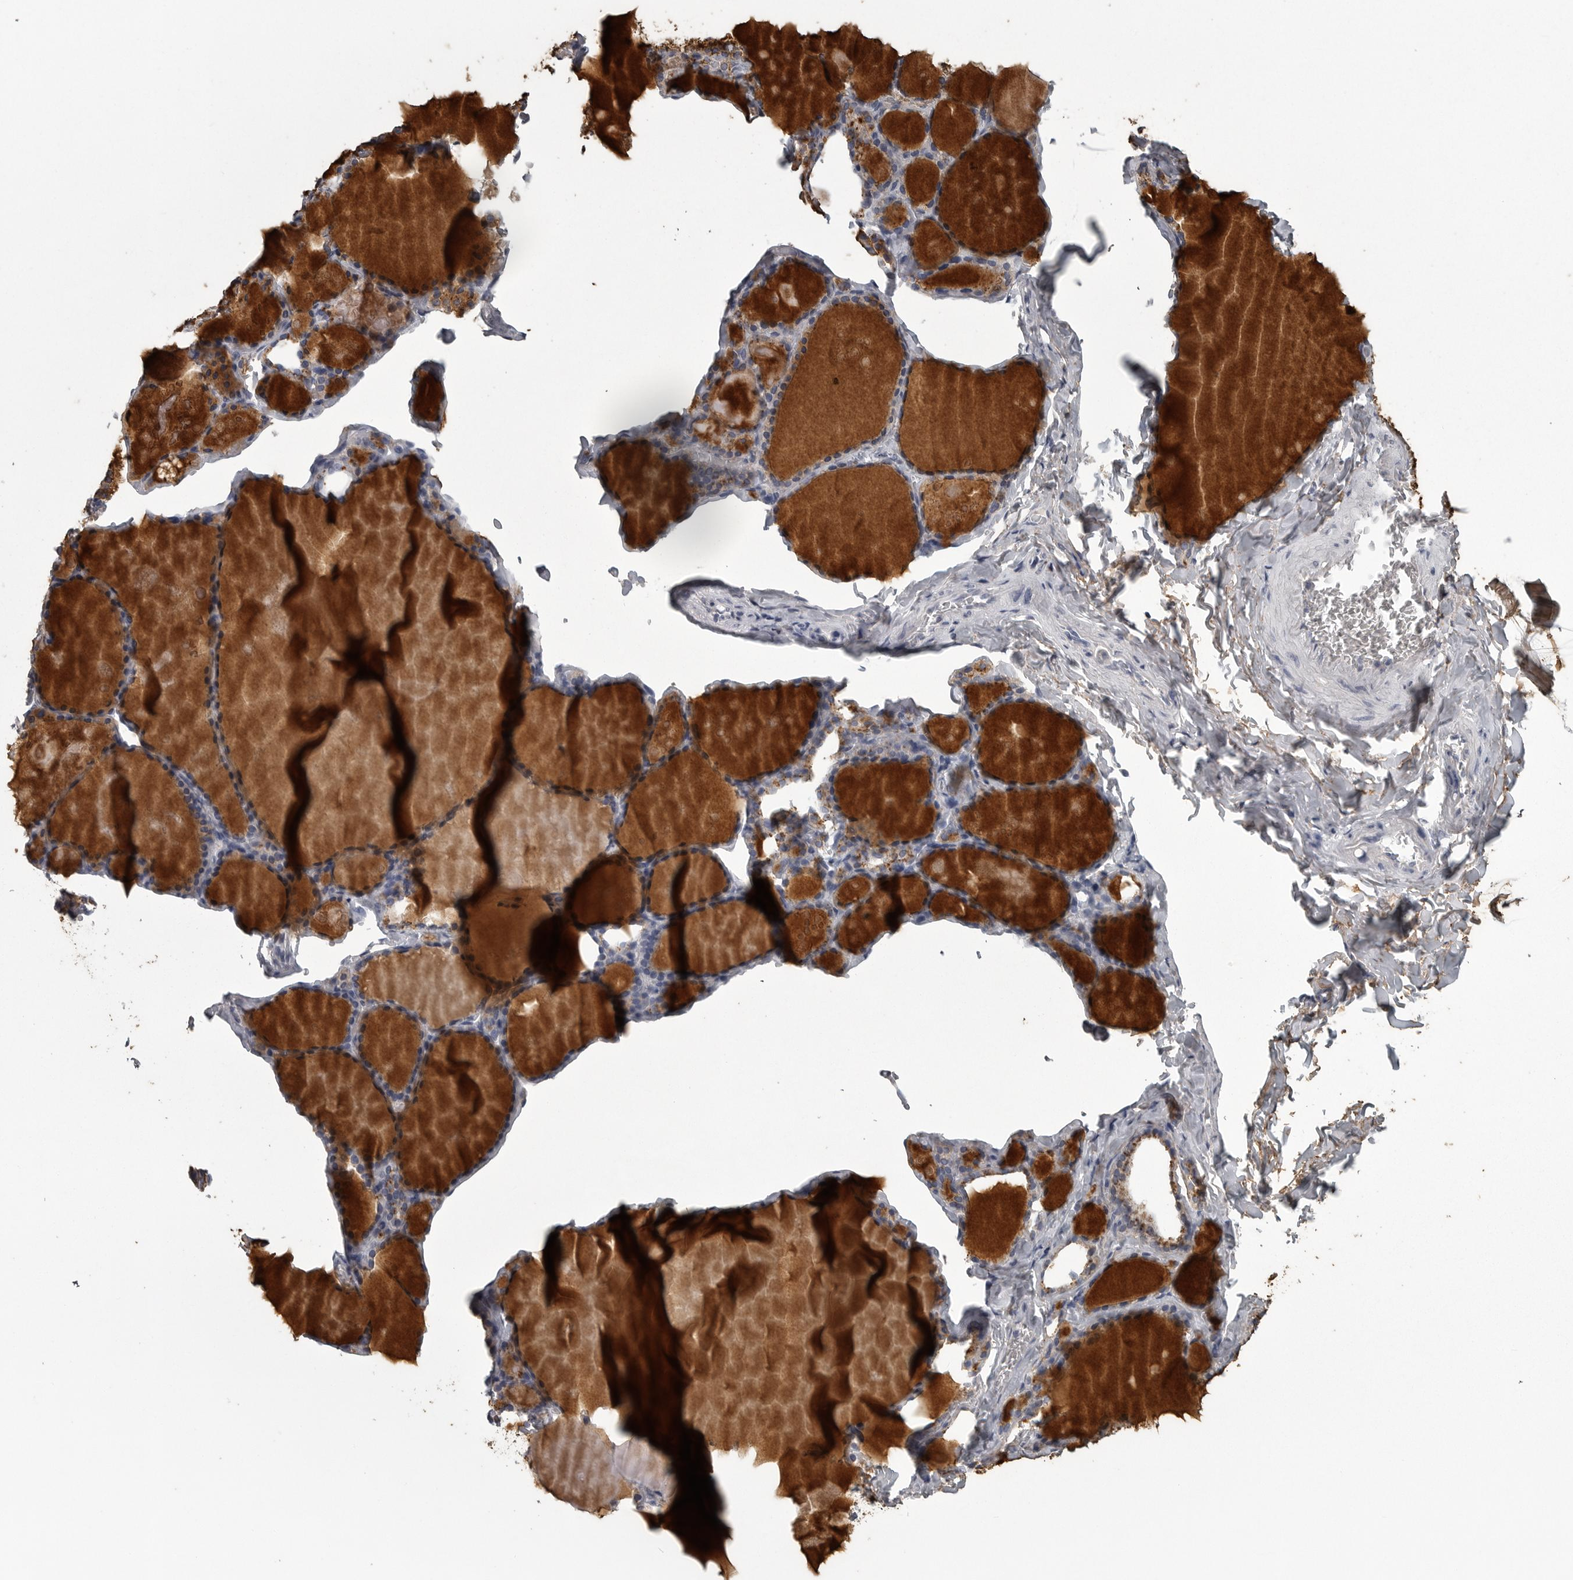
{"staining": {"intensity": "weak", "quantity": "<25%", "location": "cytoplasmic/membranous"}, "tissue": "thyroid gland", "cell_type": "Glandular cells", "image_type": "normal", "snomed": [{"axis": "morphology", "description": "Normal tissue, NOS"}, {"axis": "topography", "description": "Thyroid gland"}], "caption": "Thyroid gland was stained to show a protein in brown. There is no significant expression in glandular cells.", "gene": "FRK", "patient": {"sex": "male", "age": 56}}